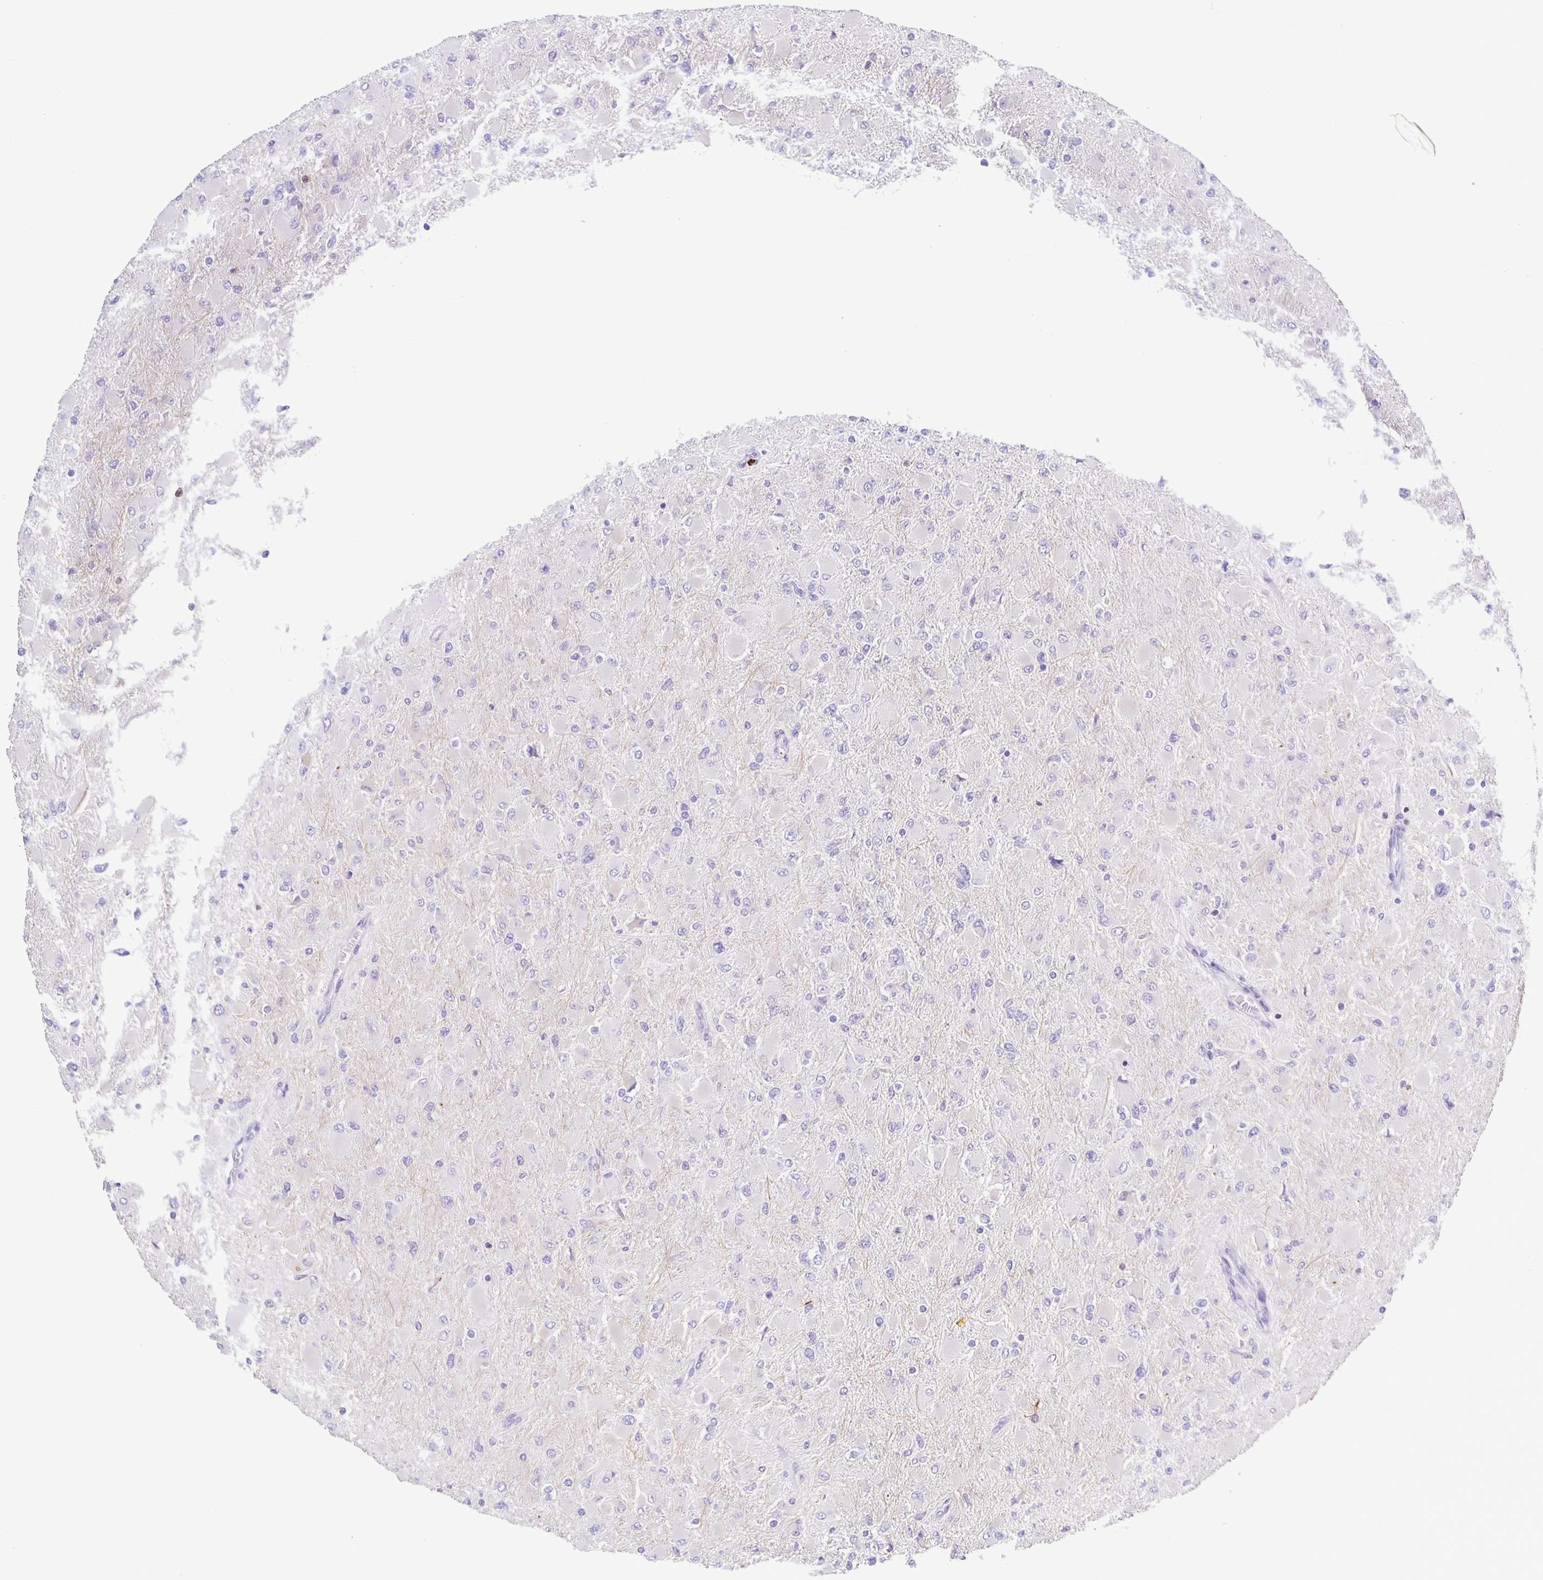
{"staining": {"intensity": "negative", "quantity": "none", "location": "none"}, "tissue": "glioma", "cell_type": "Tumor cells", "image_type": "cancer", "snomed": [{"axis": "morphology", "description": "Glioma, malignant, High grade"}, {"axis": "topography", "description": "Cerebral cortex"}], "caption": "Immunohistochemistry image of neoplastic tissue: human glioma stained with DAB demonstrates no significant protein positivity in tumor cells.", "gene": "PGLYRP1", "patient": {"sex": "female", "age": 36}}